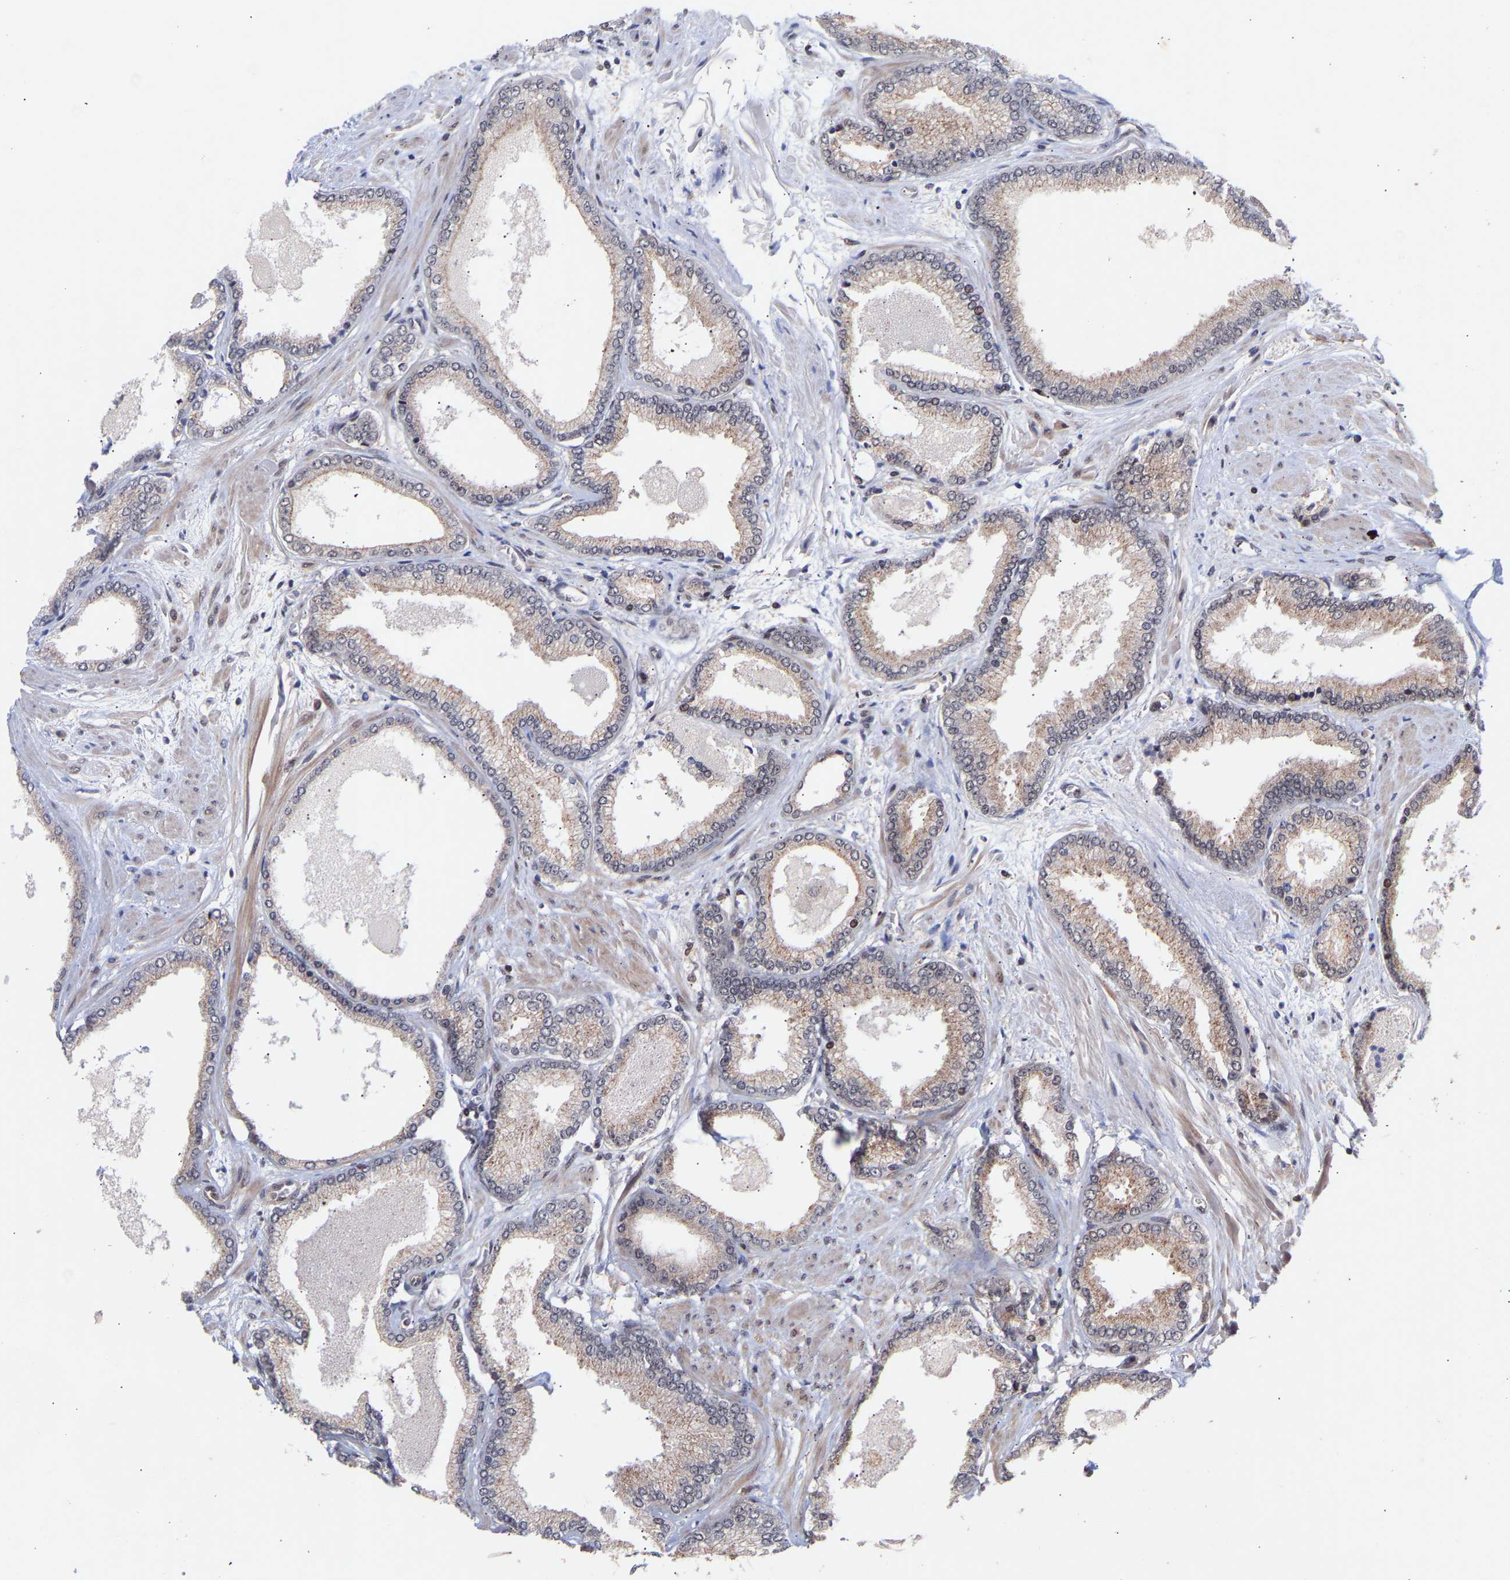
{"staining": {"intensity": "weak", "quantity": "<25%", "location": "cytoplasmic/membranous"}, "tissue": "prostate cancer", "cell_type": "Tumor cells", "image_type": "cancer", "snomed": [{"axis": "morphology", "description": "Adenocarcinoma, High grade"}, {"axis": "topography", "description": "Prostate"}], "caption": "An immunohistochemistry histopathology image of prostate cancer is shown. There is no staining in tumor cells of prostate cancer. (Brightfield microscopy of DAB (3,3'-diaminobenzidine) immunohistochemistry (IHC) at high magnification).", "gene": "PDLIM5", "patient": {"sex": "male", "age": 61}}